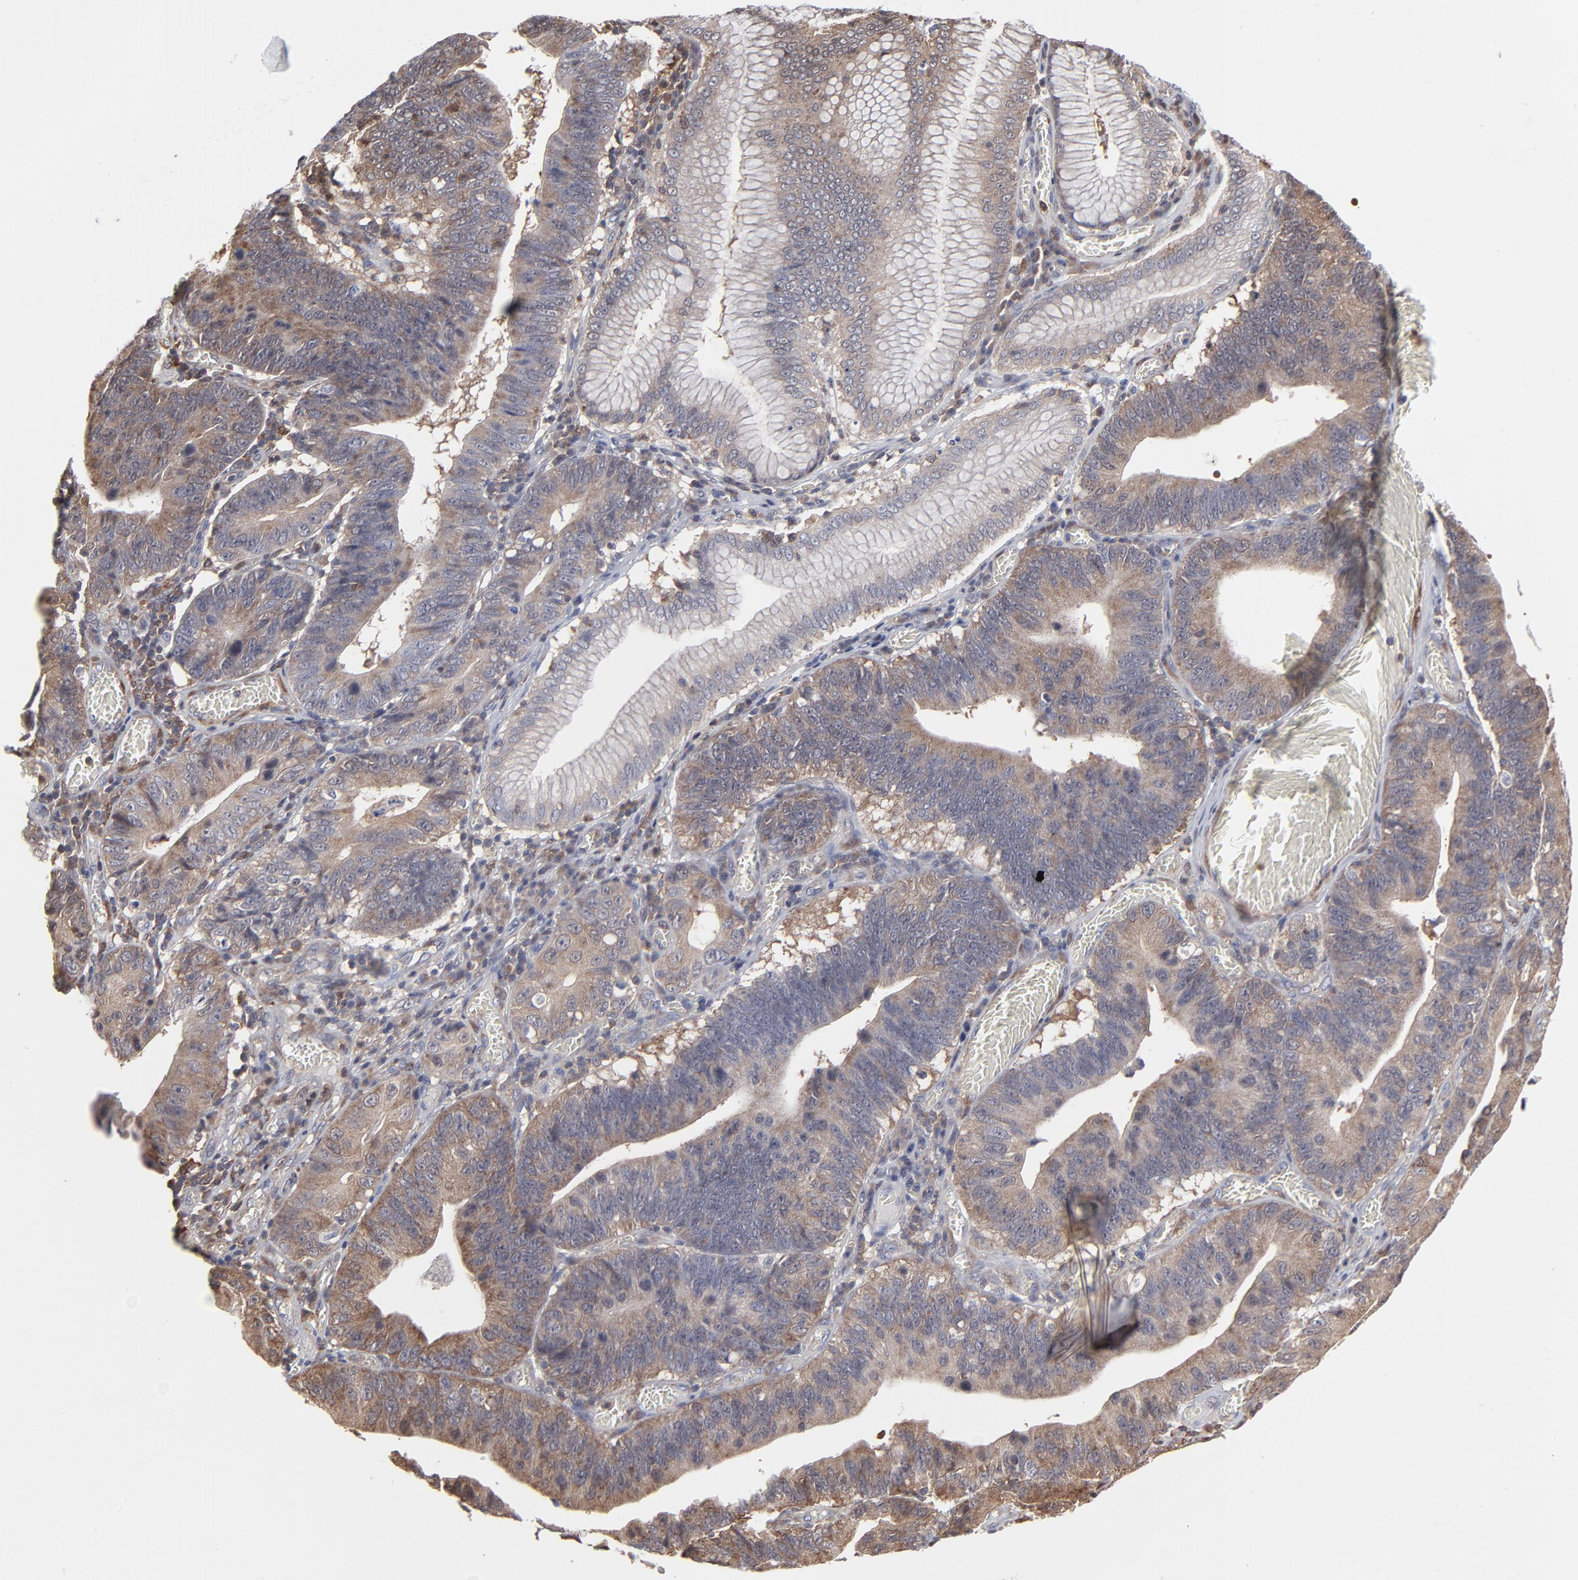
{"staining": {"intensity": "moderate", "quantity": ">75%", "location": "cytoplasmic/membranous"}, "tissue": "stomach cancer", "cell_type": "Tumor cells", "image_type": "cancer", "snomed": [{"axis": "morphology", "description": "Adenocarcinoma, NOS"}, {"axis": "topography", "description": "Stomach"}, {"axis": "topography", "description": "Gastric cardia"}], "caption": "Immunohistochemistry (IHC) image of human adenocarcinoma (stomach) stained for a protein (brown), which shows medium levels of moderate cytoplasmic/membranous staining in about >75% of tumor cells.", "gene": "MAP2K1", "patient": {"sex": "male", "age": 59}}